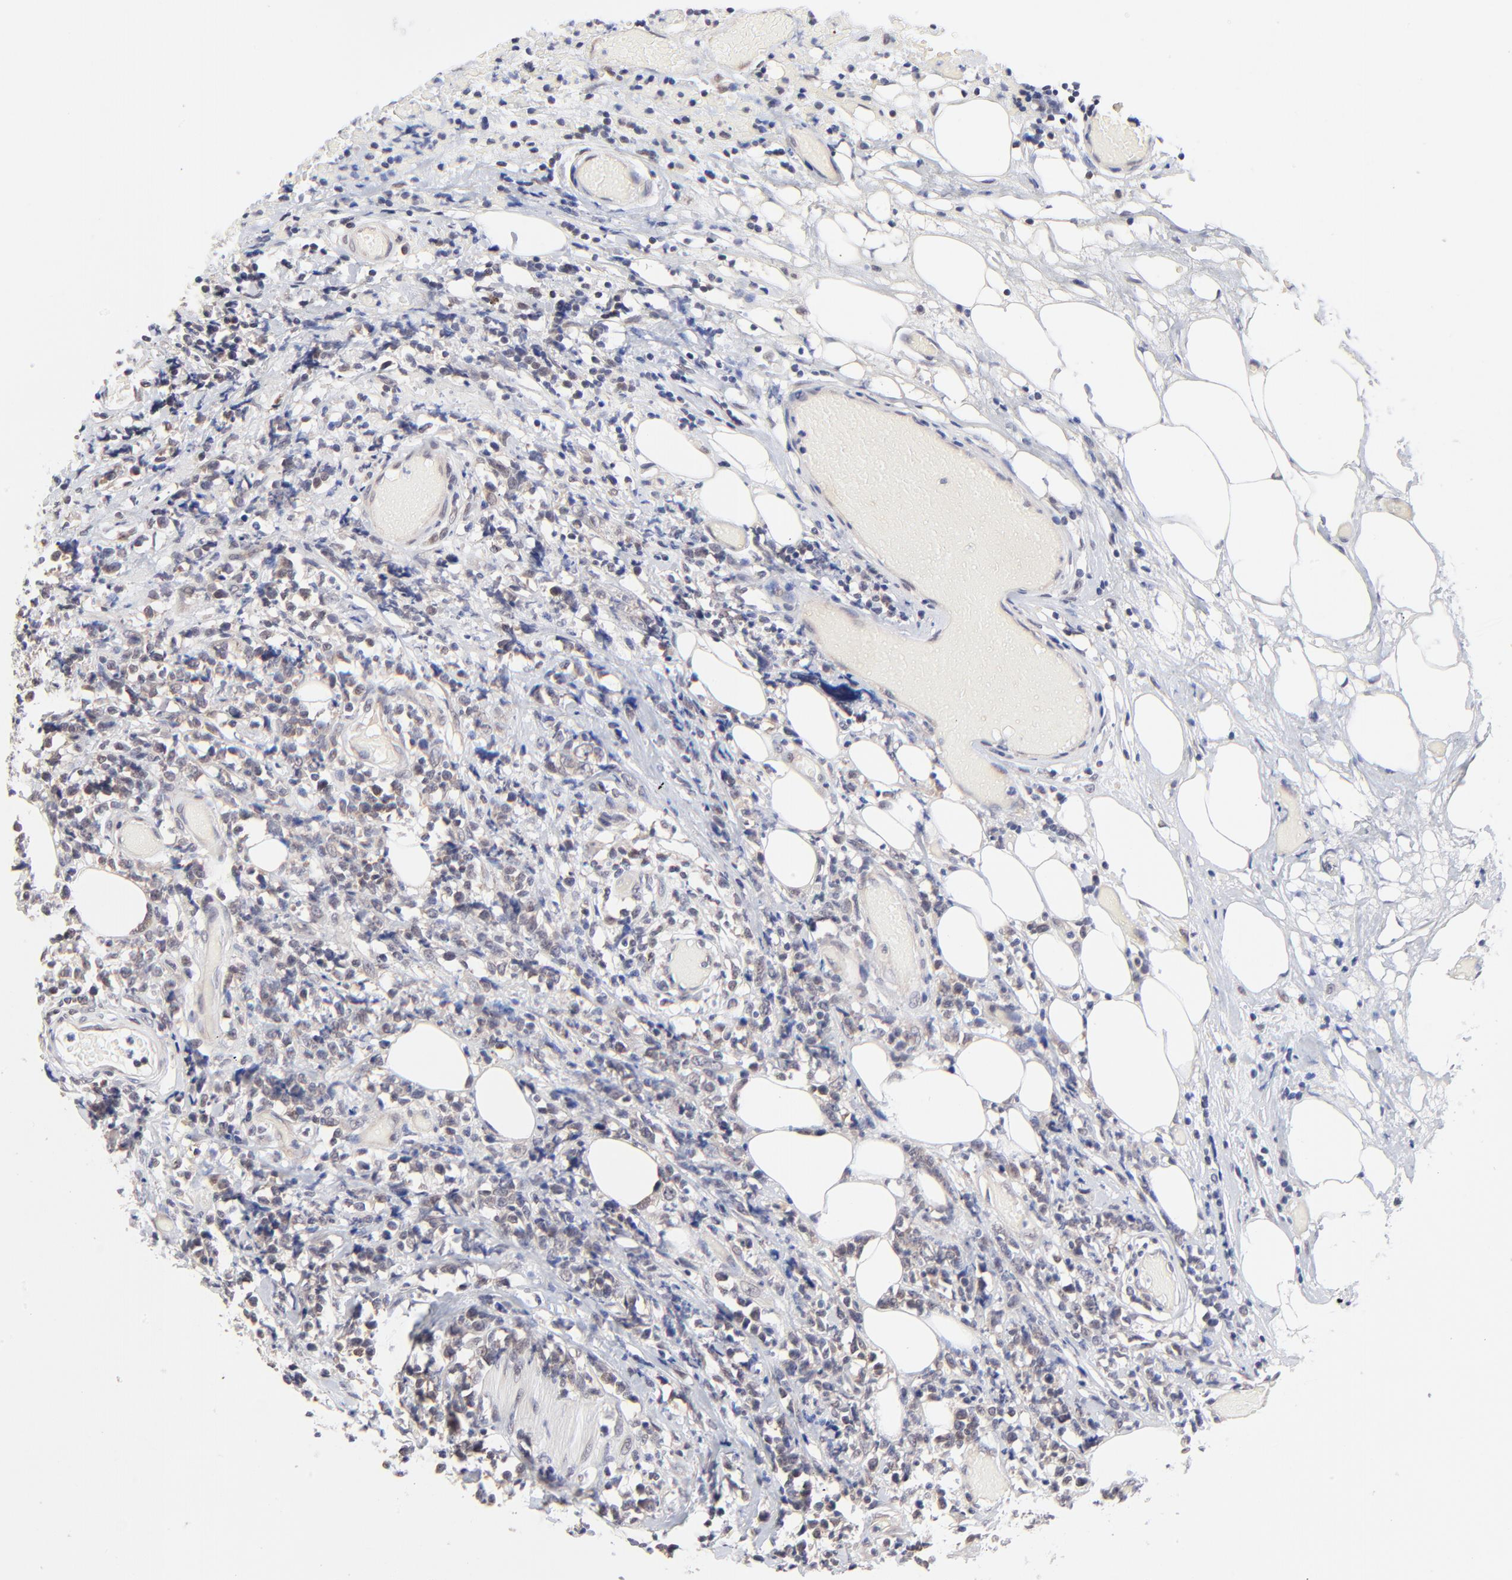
{"staining": {"intensity": "negative", "quantity": "none", "location": "none"}, "tissue": "lymphoma", "cell_type": "Tumor cells", "image_type": "cancer", "snomed": [{"axis": "morphology", "description": "Malignant lymphoma, non-Hodgkin's type, High grade"}, {"axis": "topography", "description": "Colon"}], "caption": "Immunohistochemistry (IHC) image of human lymphoma stained for a protein (brown), which exhibits no expression in tumor cells.", "gene": "FBXO8", "patient": {"sex": "male", "age": 82}}